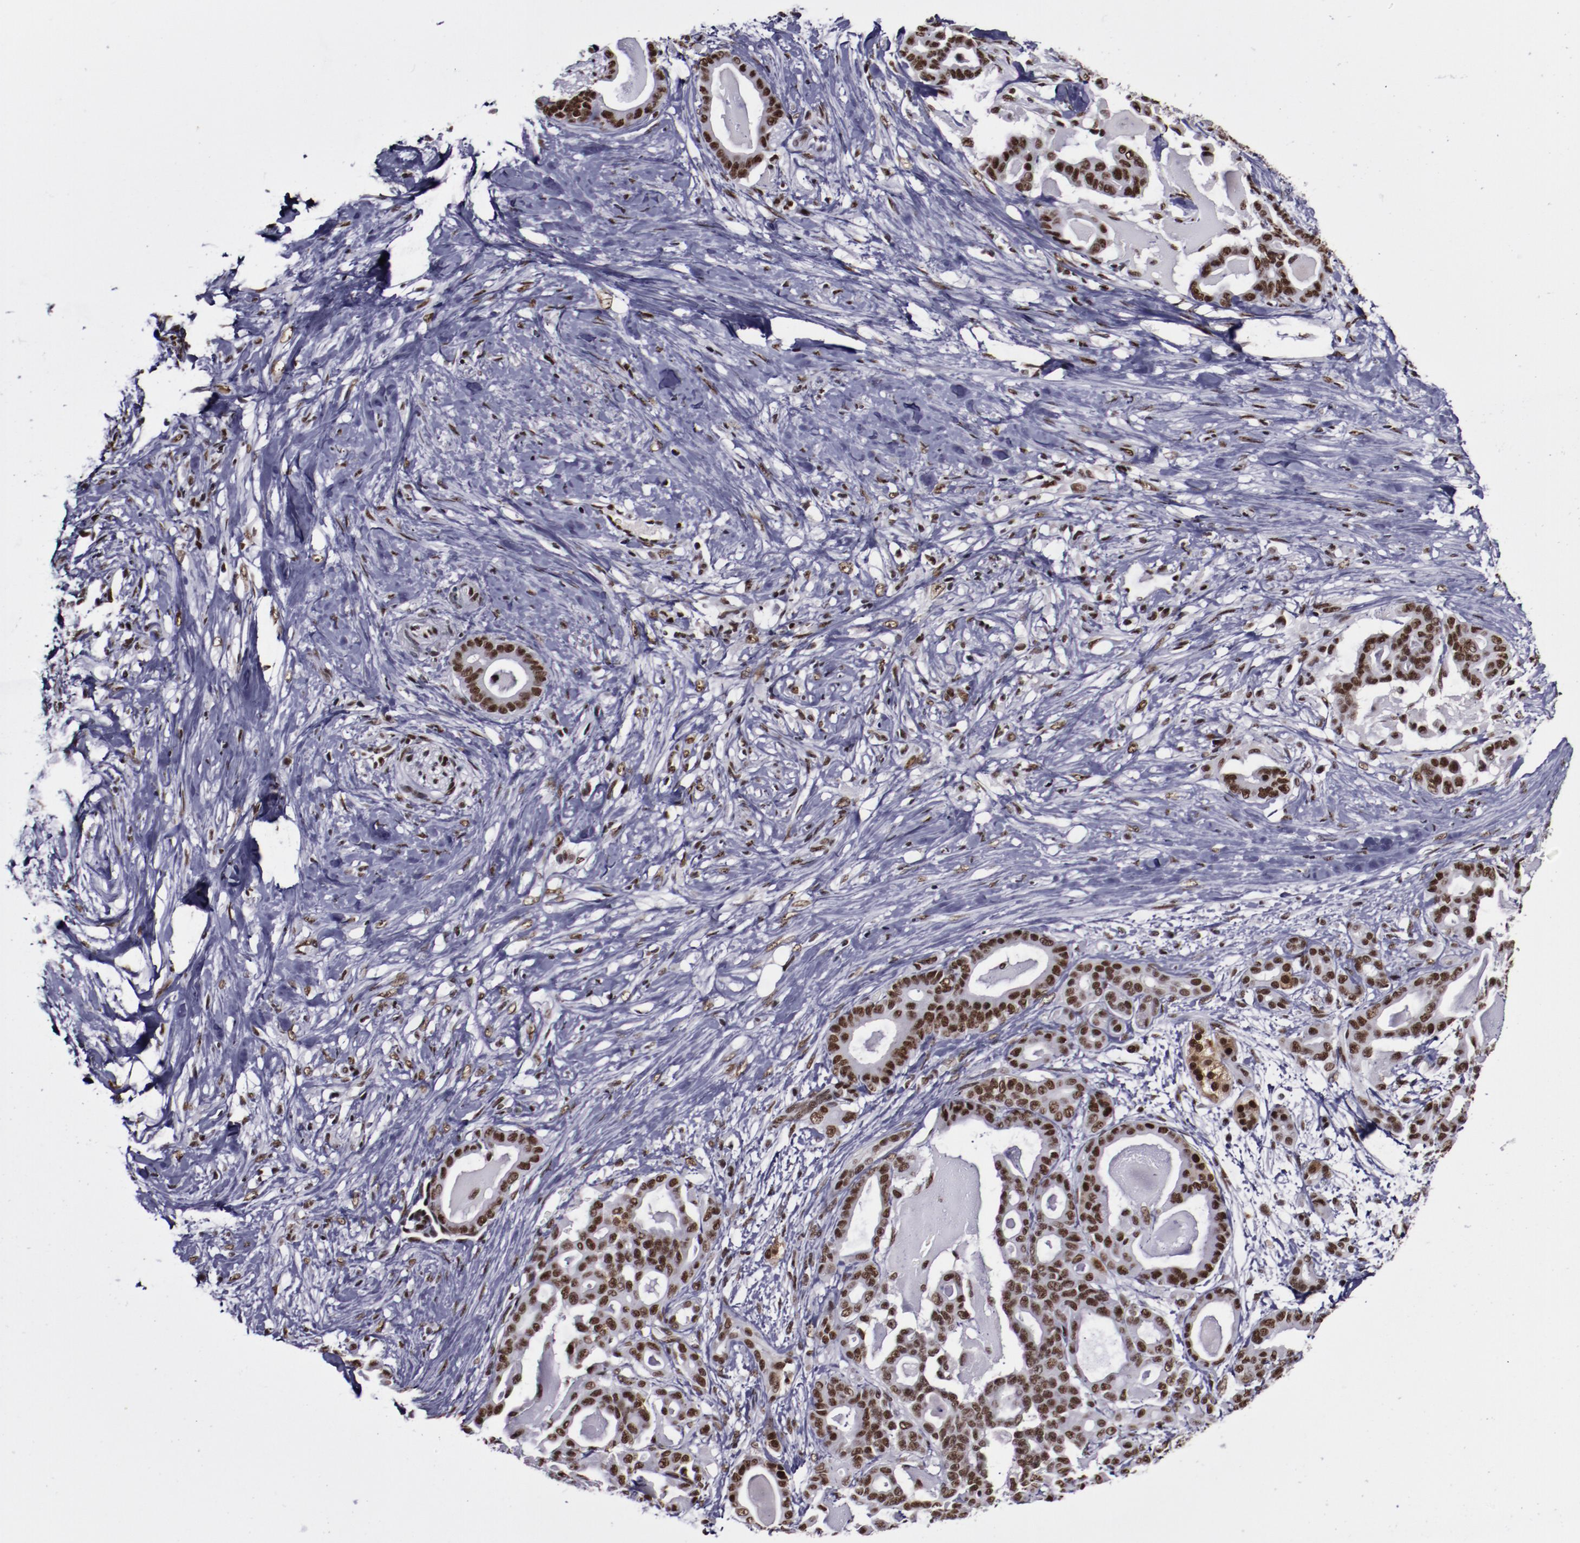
{"staining": {"intensity": "strong", "quantity": ">75%", "location": "nuclear"}, "tissue": "pancreatic cancer", "cell_type": "Tumor cells", "image_type": "cancer", "snomed": [{"axis": "morphology", "description": "Adenocarcinoma, NOS"}, {"axis": "topography", "description": "Pancreas"}], "caption": "Strong nuclear expression is identified in about >75% of tumor cells in adenocarcinoma (pancreatic).", "gene": "ERH", "patient": {"sex": "male", "age": 63}}